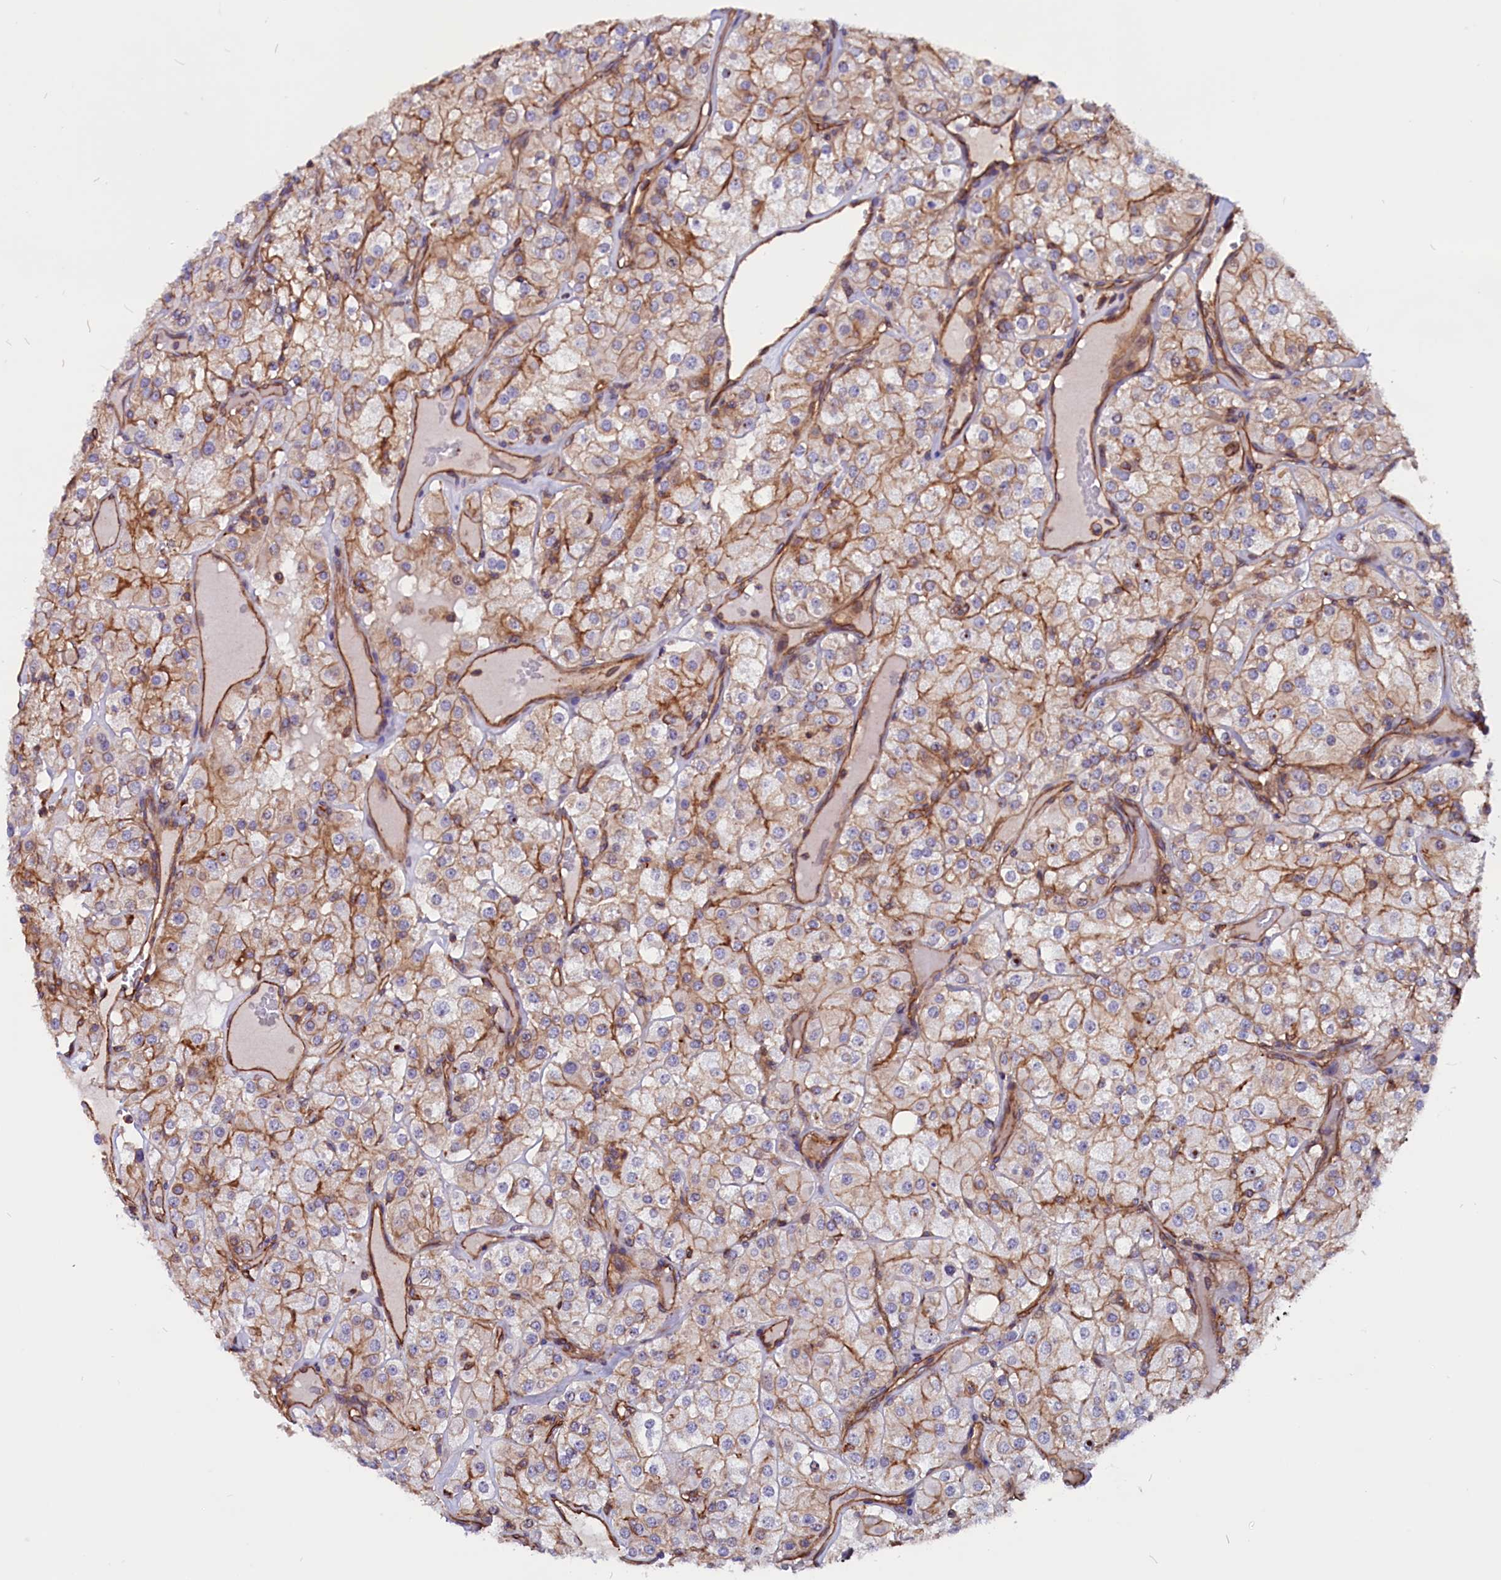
{"staining": {"intensity": "weak", "quantity": "25%-75%", "location": "cytoplasmic/membranous"}, "tissue": "renal cancer", "cell_type": "Tumor cells", "image_type": "cancer", "snomed": [{"axis": "morphology", "description": "Adenocarcinoma, NOS"}, {"axis": "topography", "description": "Kidney"}], "caption": "Brown immunohistochemical staining in human renal cancer (adenocarcinoma) displays weak cytoplasmic/membranous staining in about 25%-75% of tumor cells.", "gene": "ZNF749", "patient": {"sex": "male", "age": 77}}